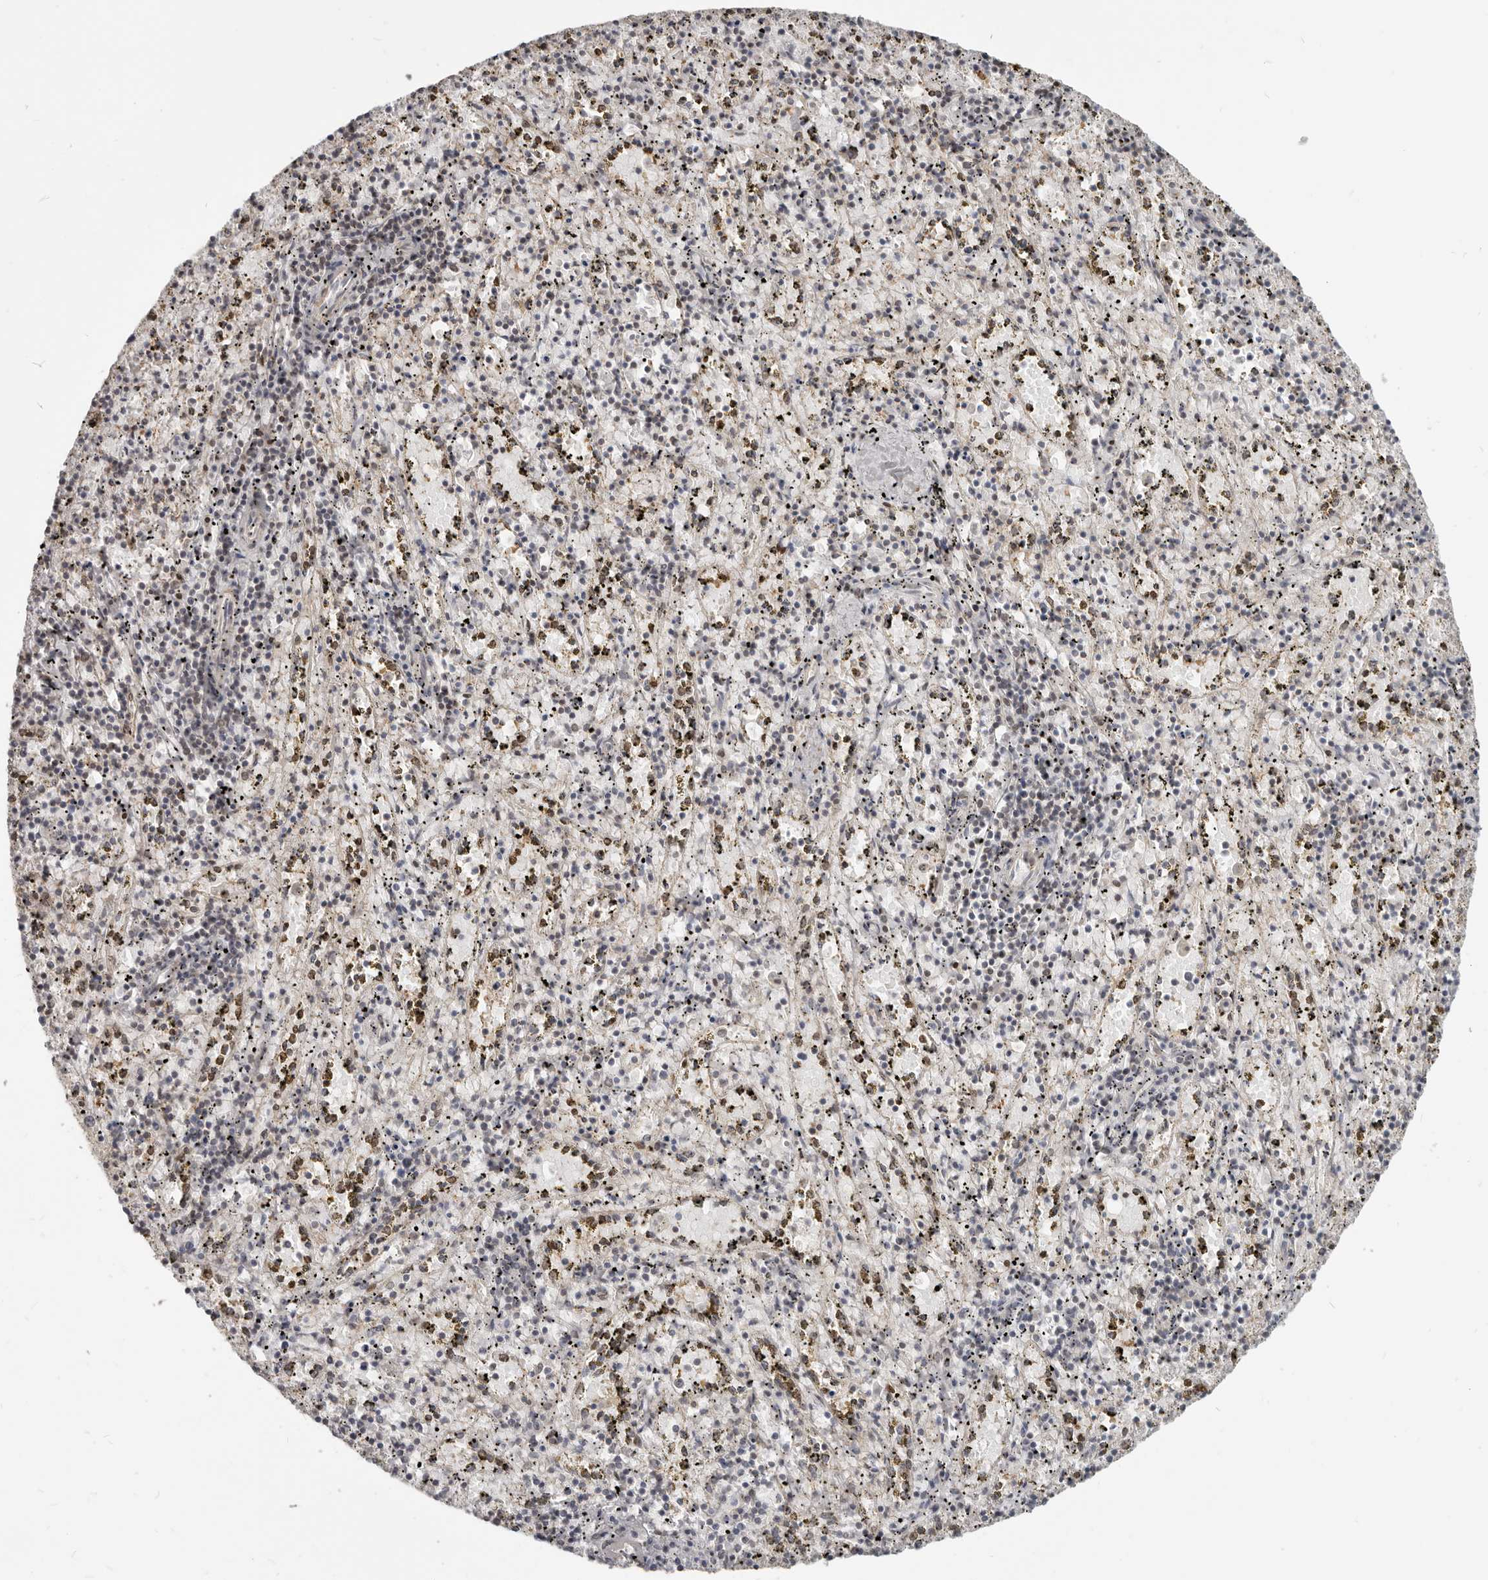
{"staining": {"intensity": "negative", "quantity": "none", "location": "none"}, "tissue": "spleen", "cell_type": "Cells in red pulp", "image_type": "normal", "snomed": [{"axis": "morphology", "description": "Normal tissue, NOS"}, {"axis": "topography", "description": "Spleen"}], "caption": "An immunohistochemistry (IHC) micrograph of normal spleen is shown. There is no staining in cells in red pulp of spleen.", "gene": "NUP153", "patient": {"sex": "male", "age": 11}}